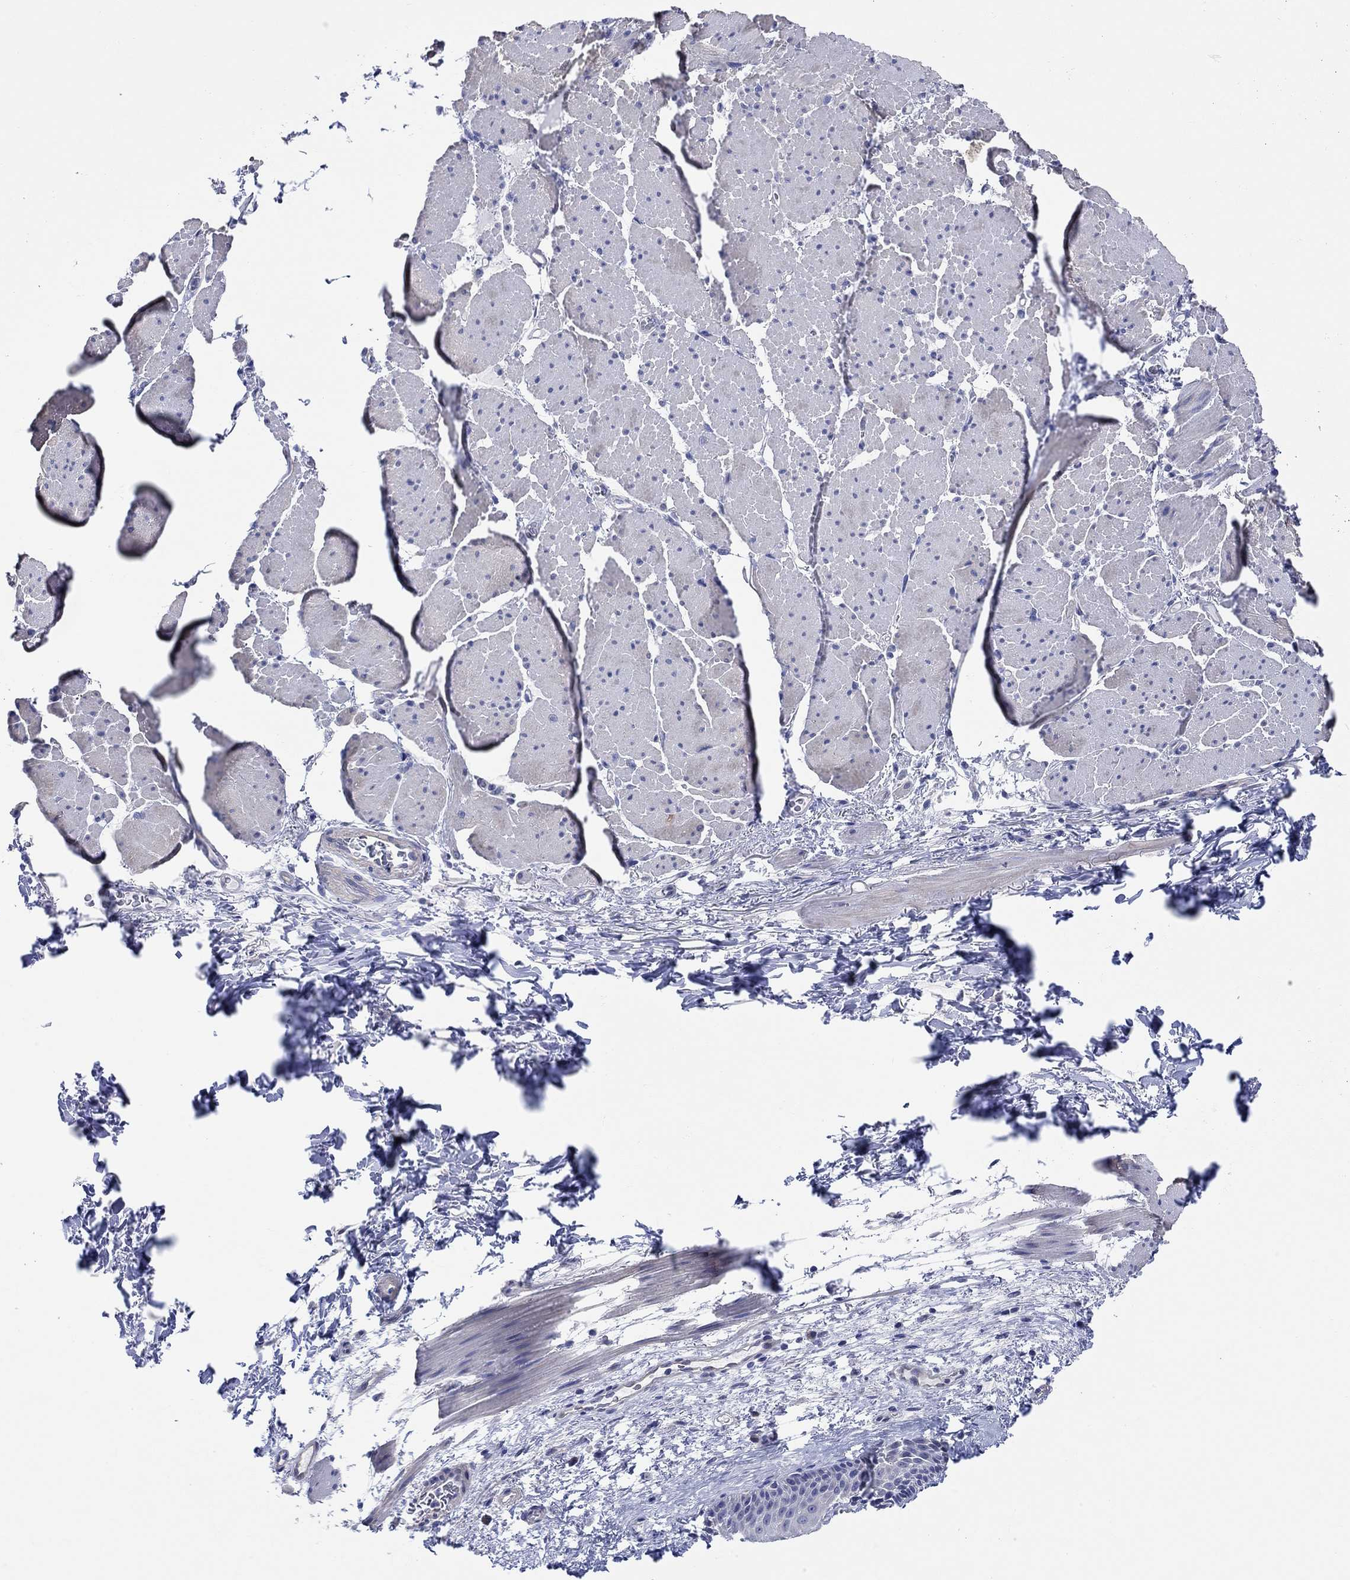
{"staining": {"intensity": "negative", "quantity": "none", "location": "none"}, "tissue": "esophagus", "cell_type": "Squamous epithelial cells", "image_type": "normal", "snomed": [{"axis": "morphology", "description": "Normal tissue, NOS"}, {"axis": "topography", "description": "Esophagus"}], "caption": "Immunohistochemistry (IHC) photomicrograph of unremarkable esophagus: human esophagus stained with DAB (3,3'-diaminobenzidine) shows no significant protein expression in squamous epithelial cells.", "gene": "KRT222", "patient": {"sex": "male", "age": 76}}